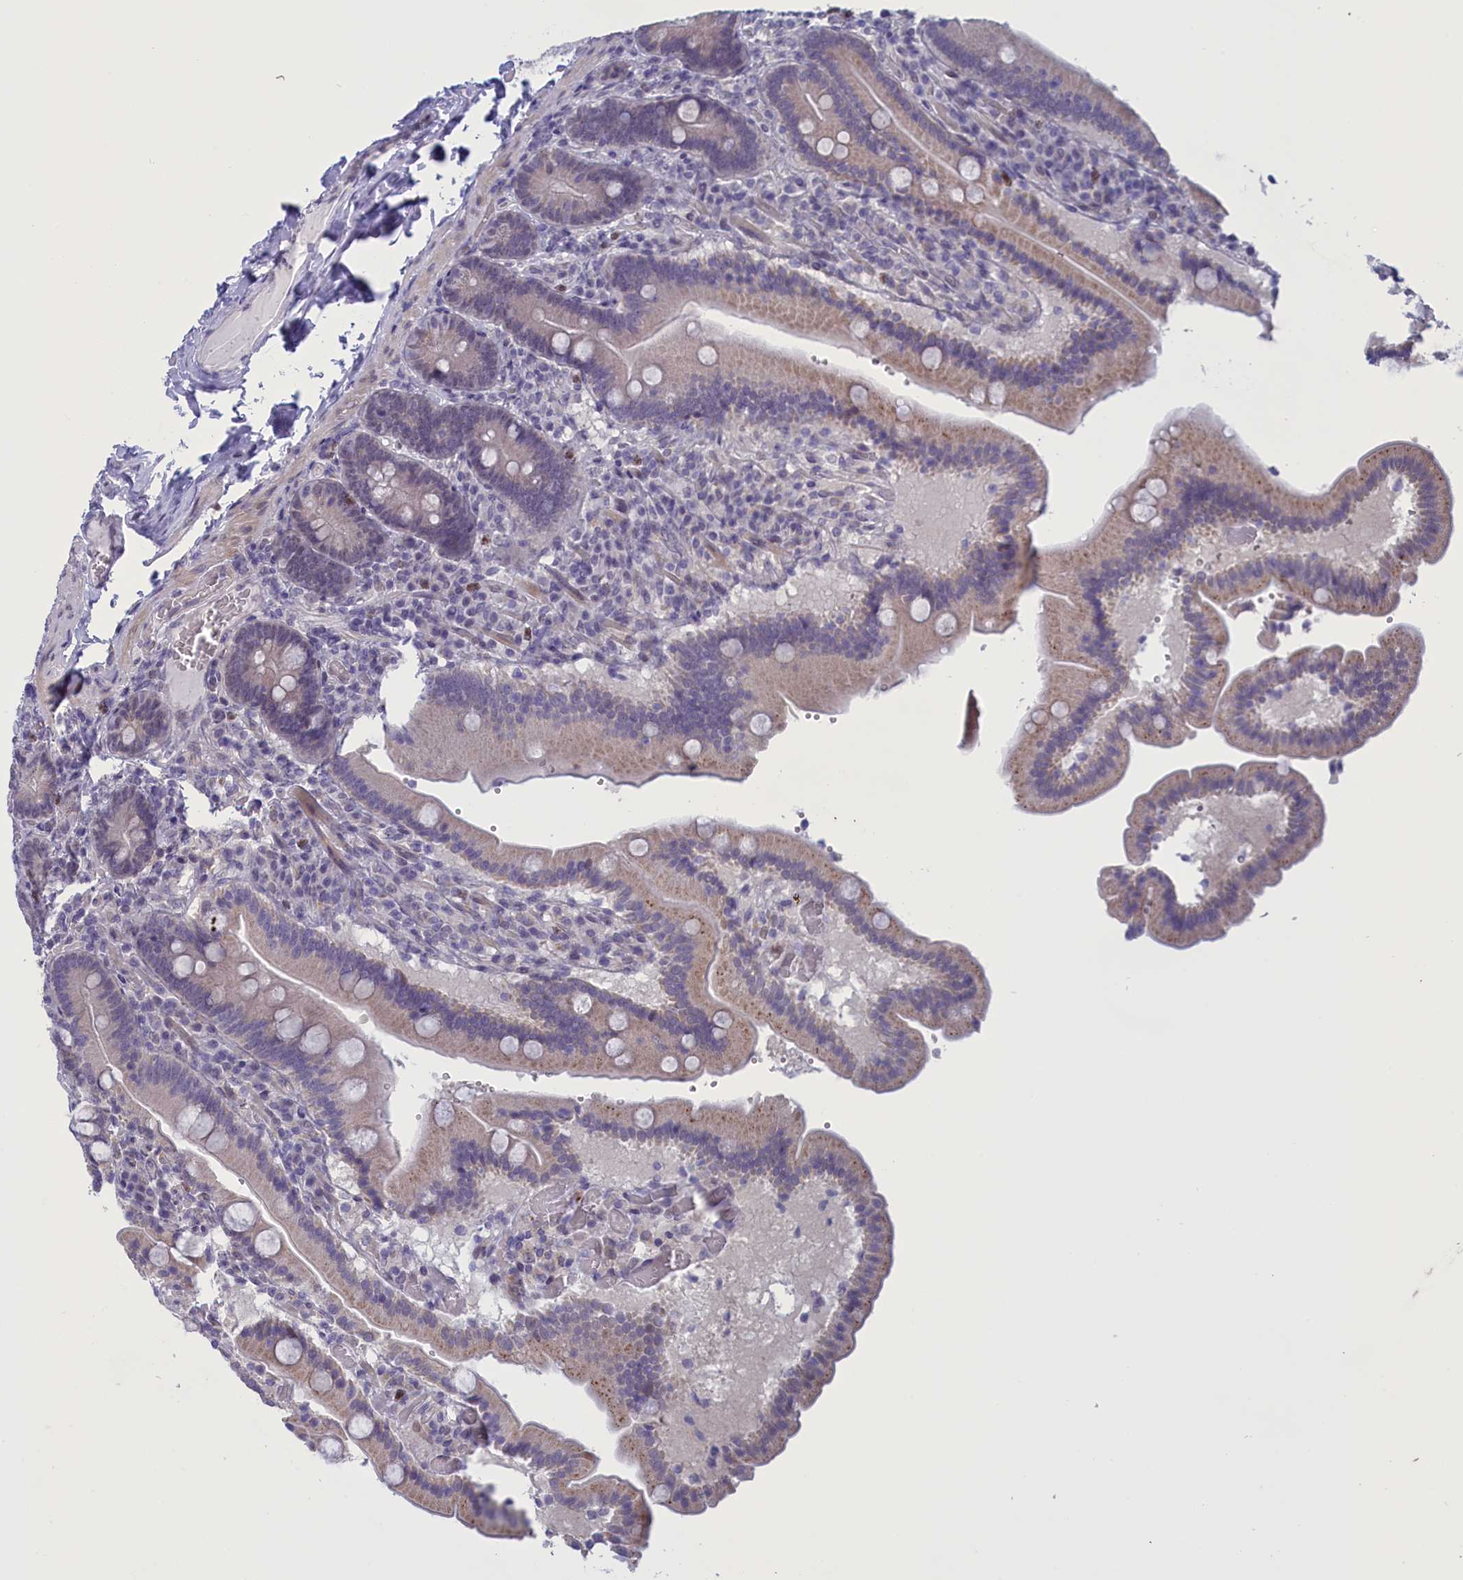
{"staining": {"intensity": "negative", "quantity": "none", "location": "none"}, "tissue": "duodenum", "cell_type": "Glandular cells", "image_type": "normal", "snomed": [{"axis": "morphology", "description": "Normal tissue, NOS"}, {"axis": "topography", "description": "Duodenum"}], "caption": "The immunohistochemistry histopathology image has no significant expression in glandular cells of duodenum.", "gene": "ELOA2", "patient": {"sex": "female", "age": 62}}